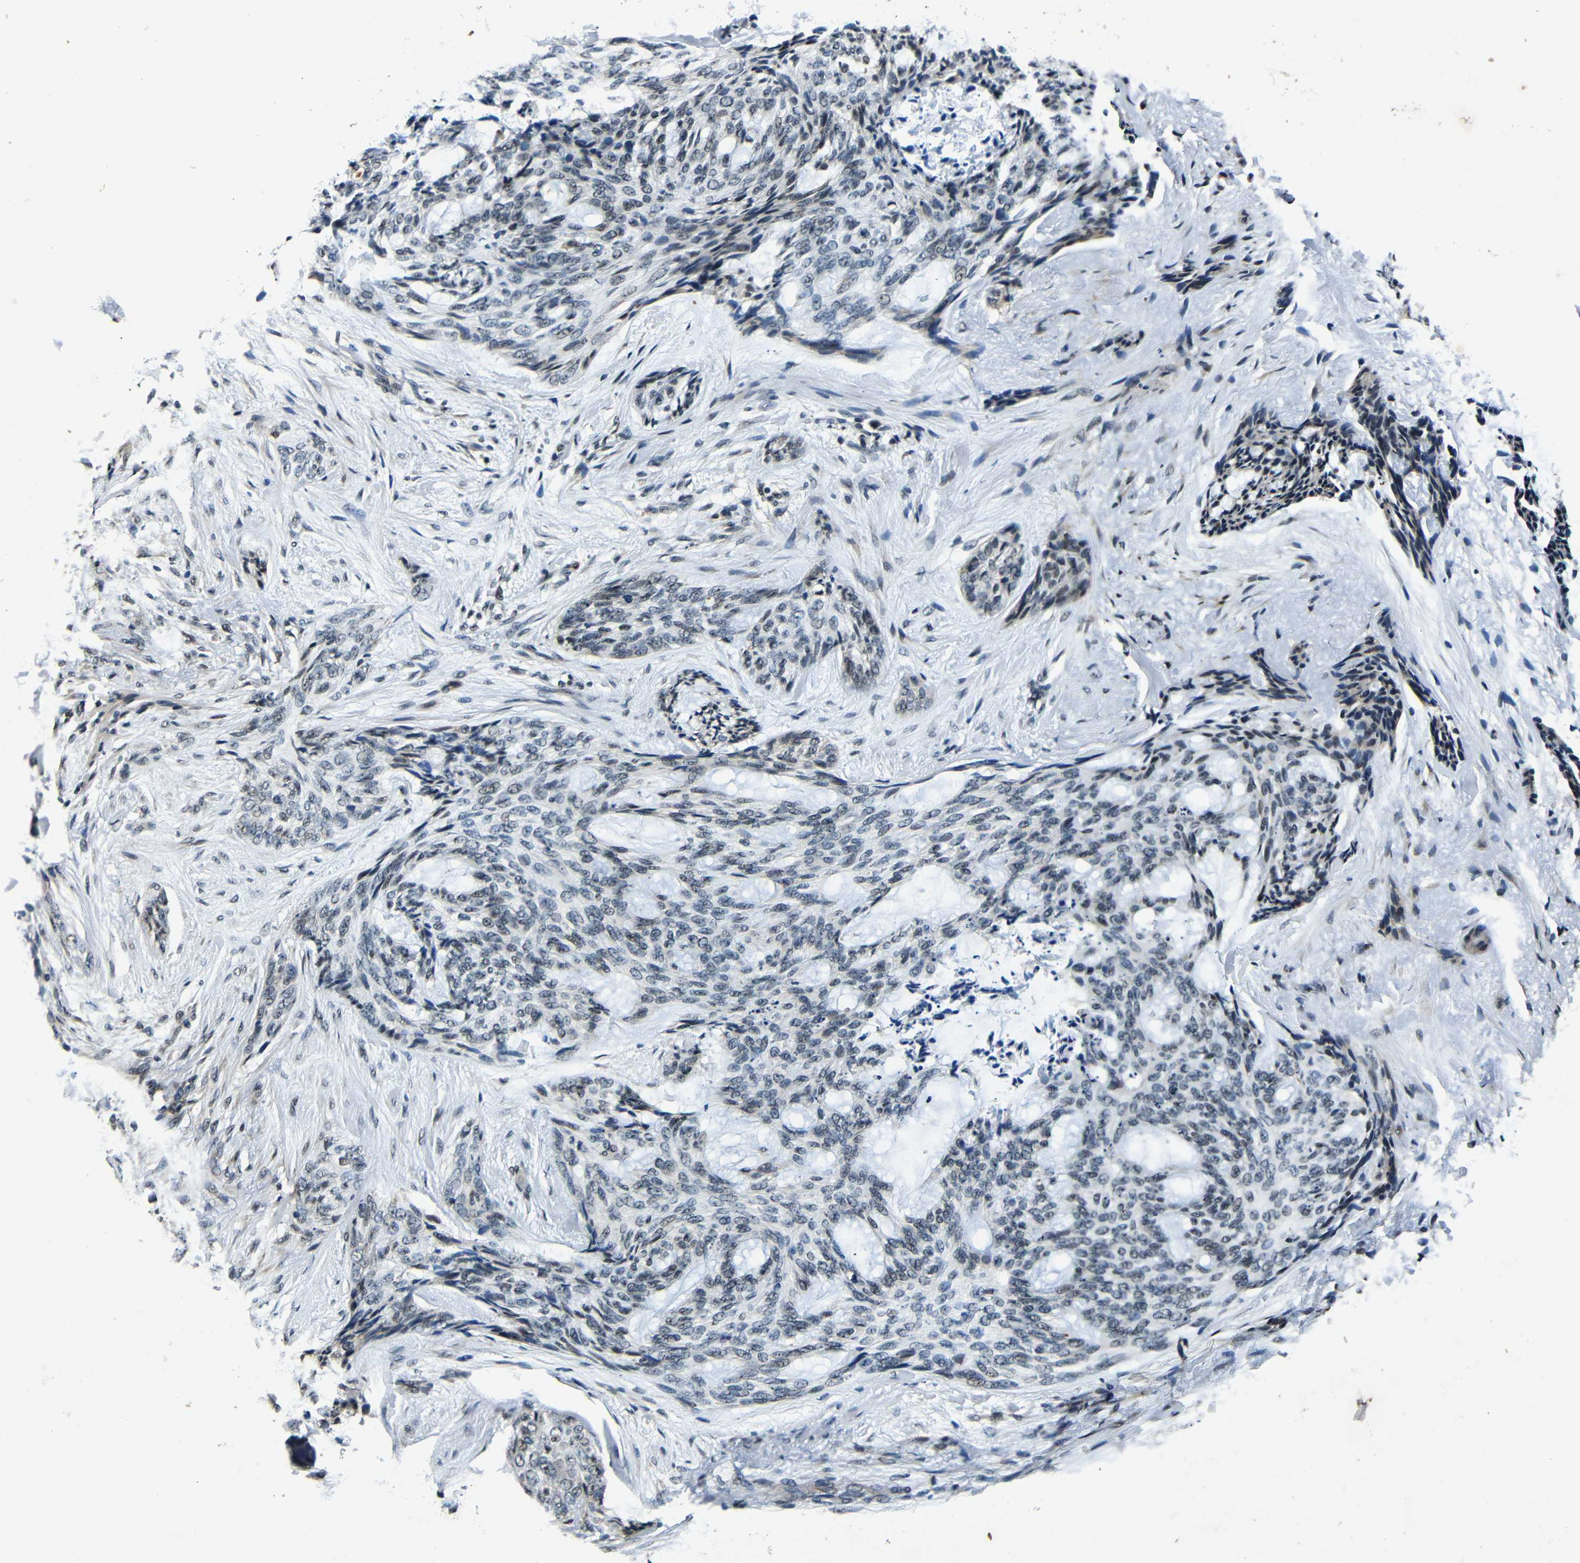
{"staining": {"intensity": "weak", "quantity": "25%-75%", "location": "nuclear"}, "tissue": "skin cancer", "cell_type": "Tumor cells", "image_type": "cancer", "snomed": [{"axis": "morphology", "description": "Normal tissue, NOS"}, {"axis": "morphology", "description": "Basal cell carcinoma"}, {"axis": "topography", "description": "Skin"}], "caption": "IHC histopathology image of neoplastic tissue: basal cell carcinoma (skin) stained using IHC reveals low levels of weak protein expression localized specifically in the nuclear of tumor cells, appearing as a nuclear brown color.", "gene": "FOXD4", "patient": {"sex": "female", "age": 71}}